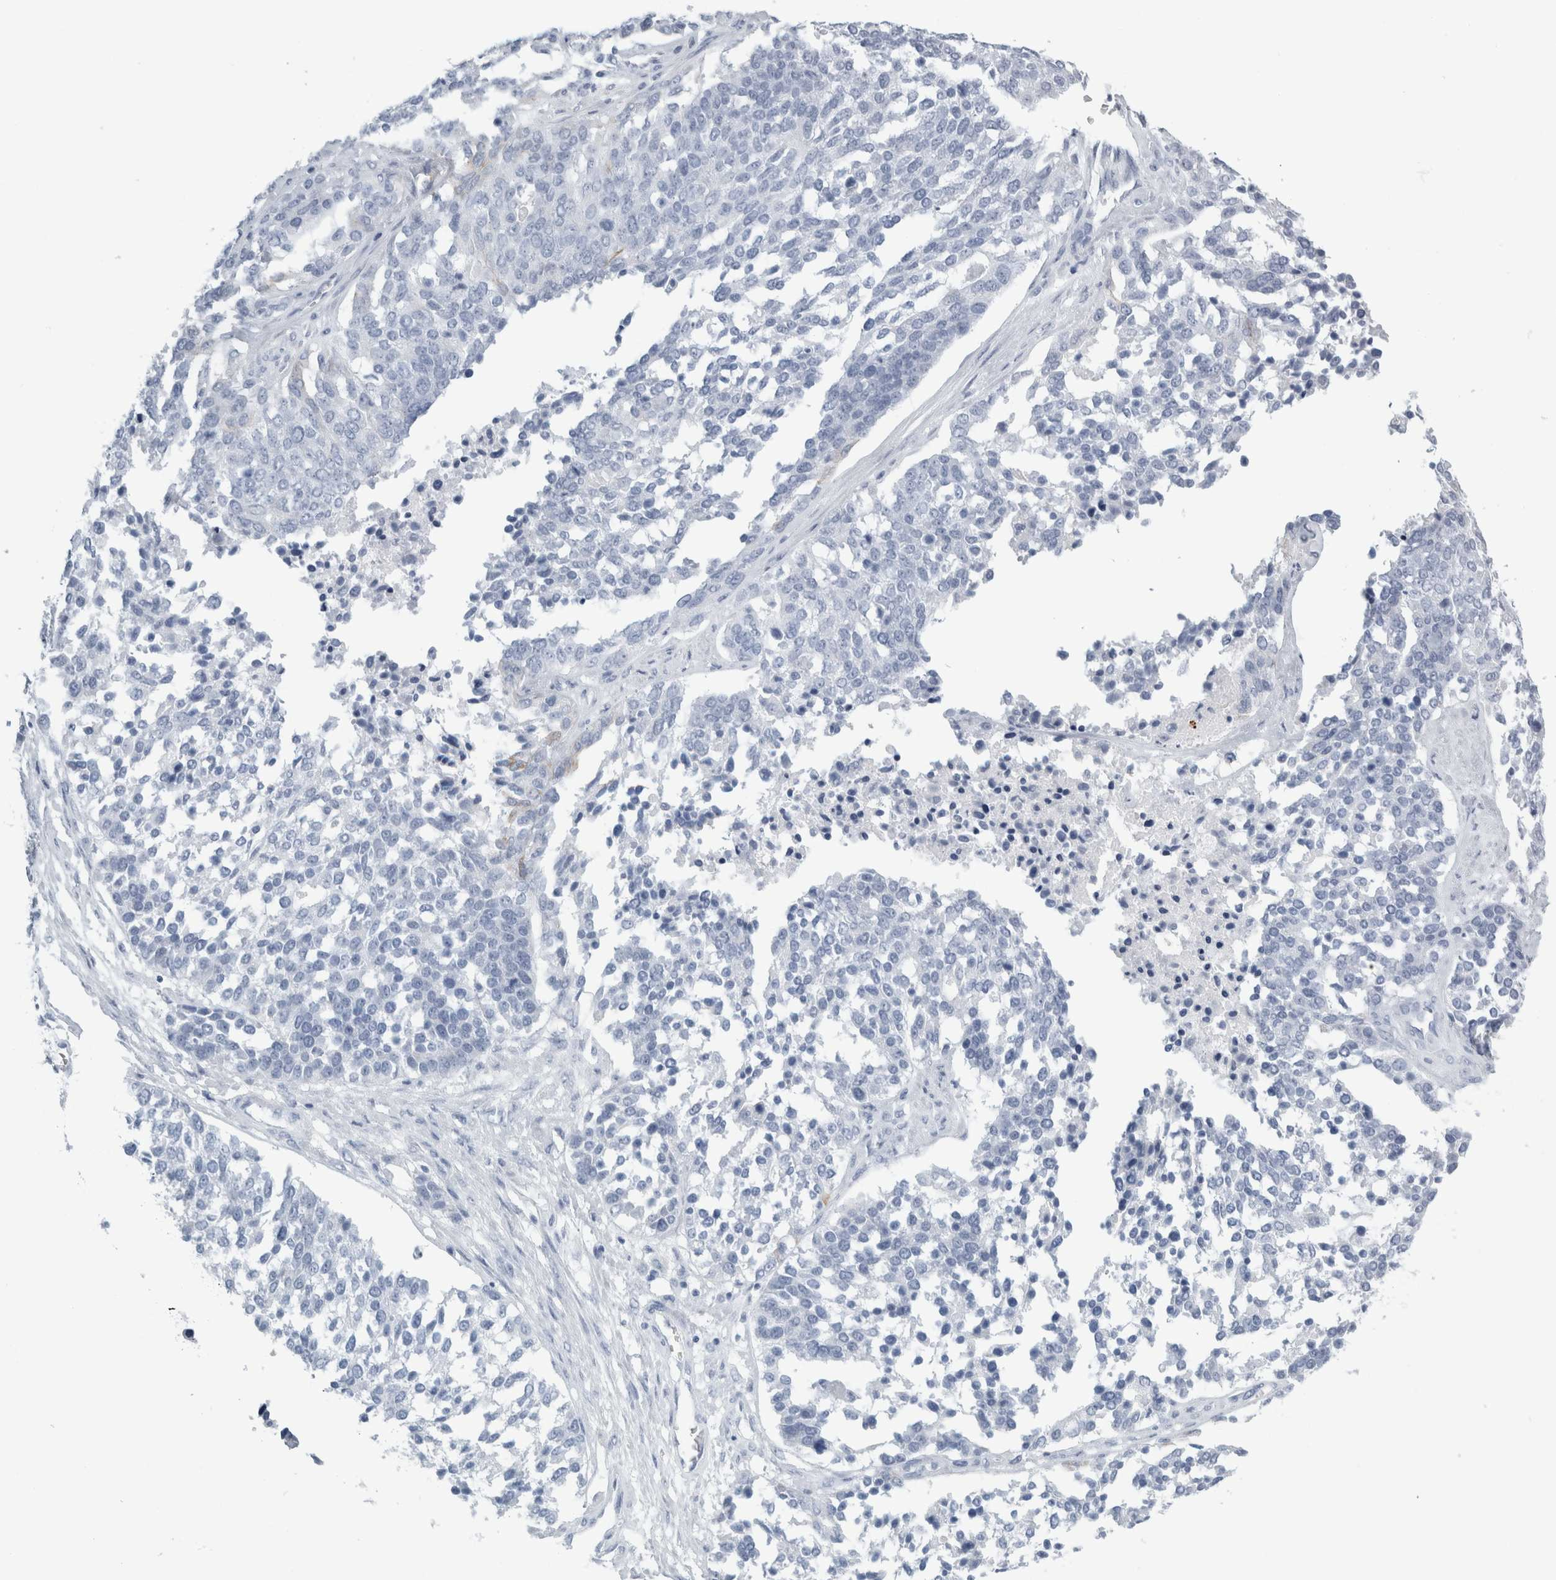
{"staining": {"intensity": "negative", "quantity": "none", "location": "none"}, "tissue": "ovarian cancer", "cell_type": "Tumor cells", "image_type": "cancer", "snomed": [{"axis": "morphology", "description": "Cystadenocarcinoma, serous, NOS"}, {"axis": "topography", "description": "Ovary"}], "caption": "The micrograph exhibits no significant expression in tumor cells of ovarian cancer.", "gene": "RPH3AL", "patient": {"sex": "female", "age": 44}}